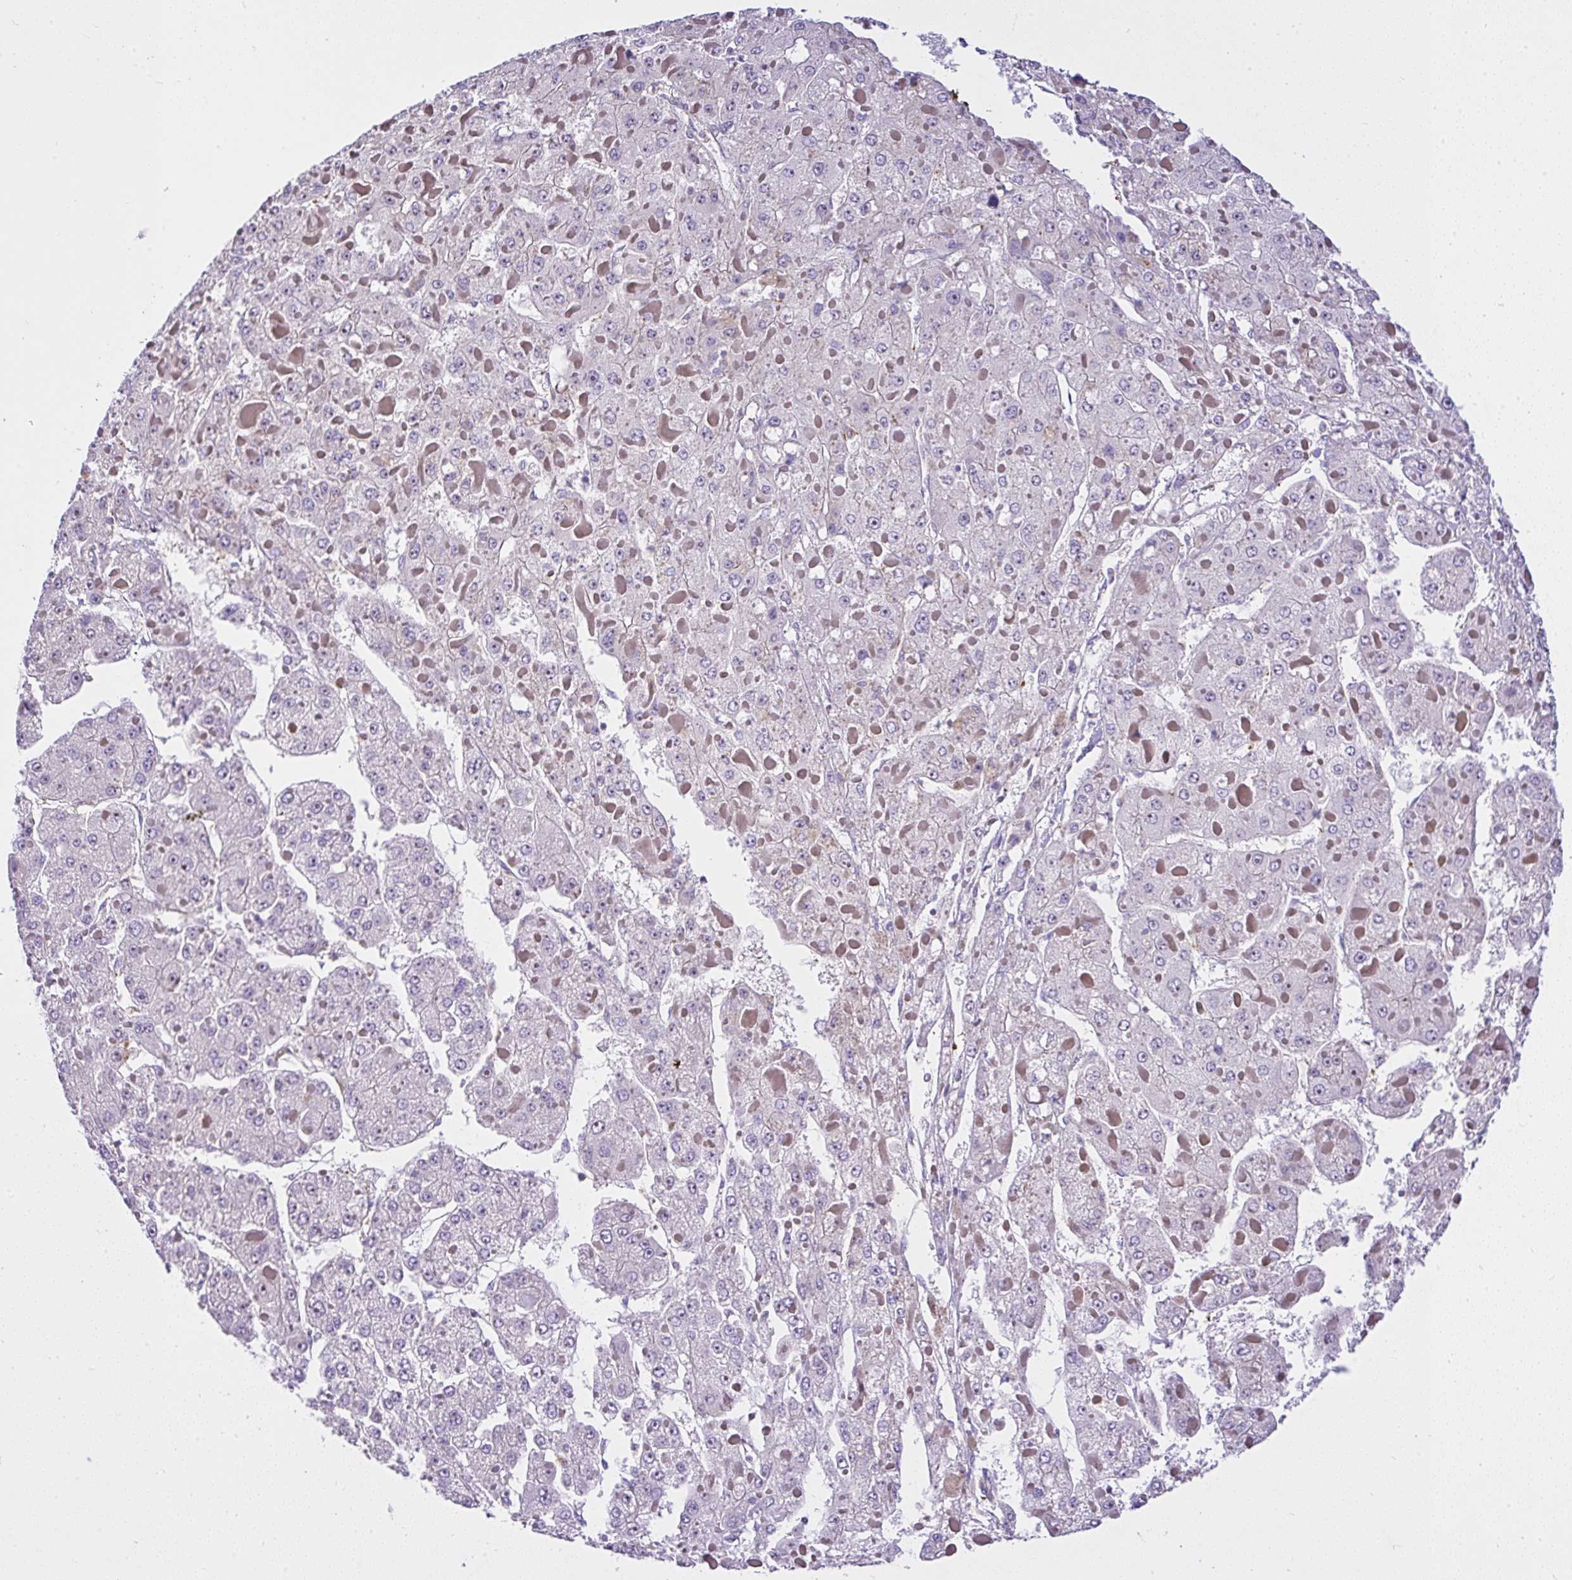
{"staining": {"intensity": "negative", "quantity": "none", "location": "none"}, "tissue": "liver cancer", "cell_type": "Tumor cells", "image_type": "cancer", "snomed": [{"axis": "morphology", "description": "Carcinoma, Hepatocellular, NOS"}, {"axis": "topography", "description": "Liver"}], "caption": "Immunohistochemistry (IHC) of human liver cancer demonstrates no expression in tumor cells. (DAB (3,3'-diaminobenzidine) immunohistochemistry (IHC) visualized using brightfield microscopy, high magnification).", "gene": "CCDC142", "patient": {"sex": "female", "age": 73}}